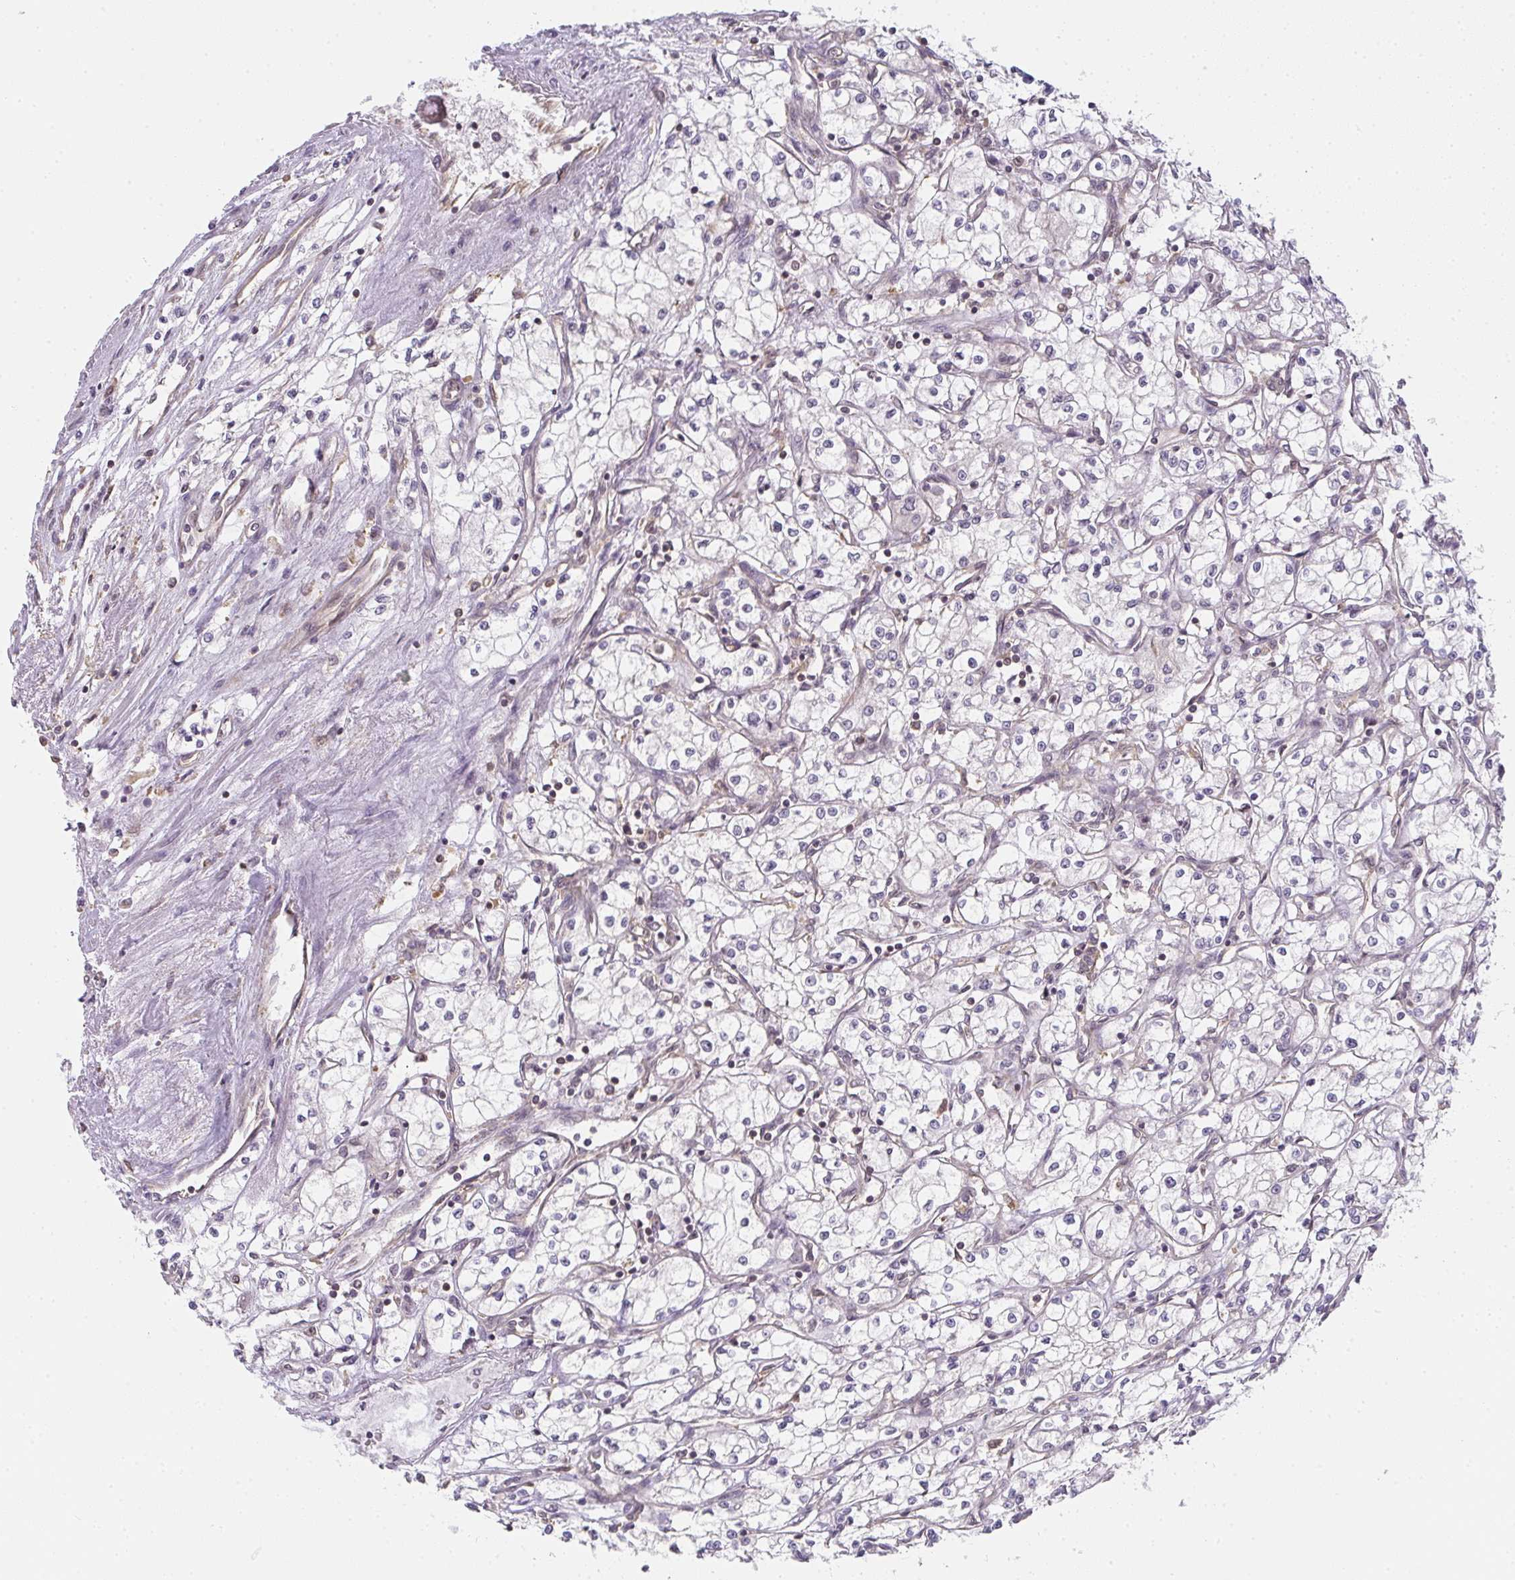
{"staining": {"intensity": "negative", "quantity": "none", "location": "none"}, "tissue": "renal cancer", "cell_type": "Tumor cells", "image_type": "cancer", "snomed": [{"axis": "morphology", "description": "Adenocarcinoma, NOS"}, {"axis": "topography", "description": "Kidney"}], "caption": "This is an immunohistochemistry (IHC) micrograph of adenocarcinoma (renal). There is no expression in tumor cells.", "gene": "GSDMB", "patient": {"sex": "male", "age": 59}}